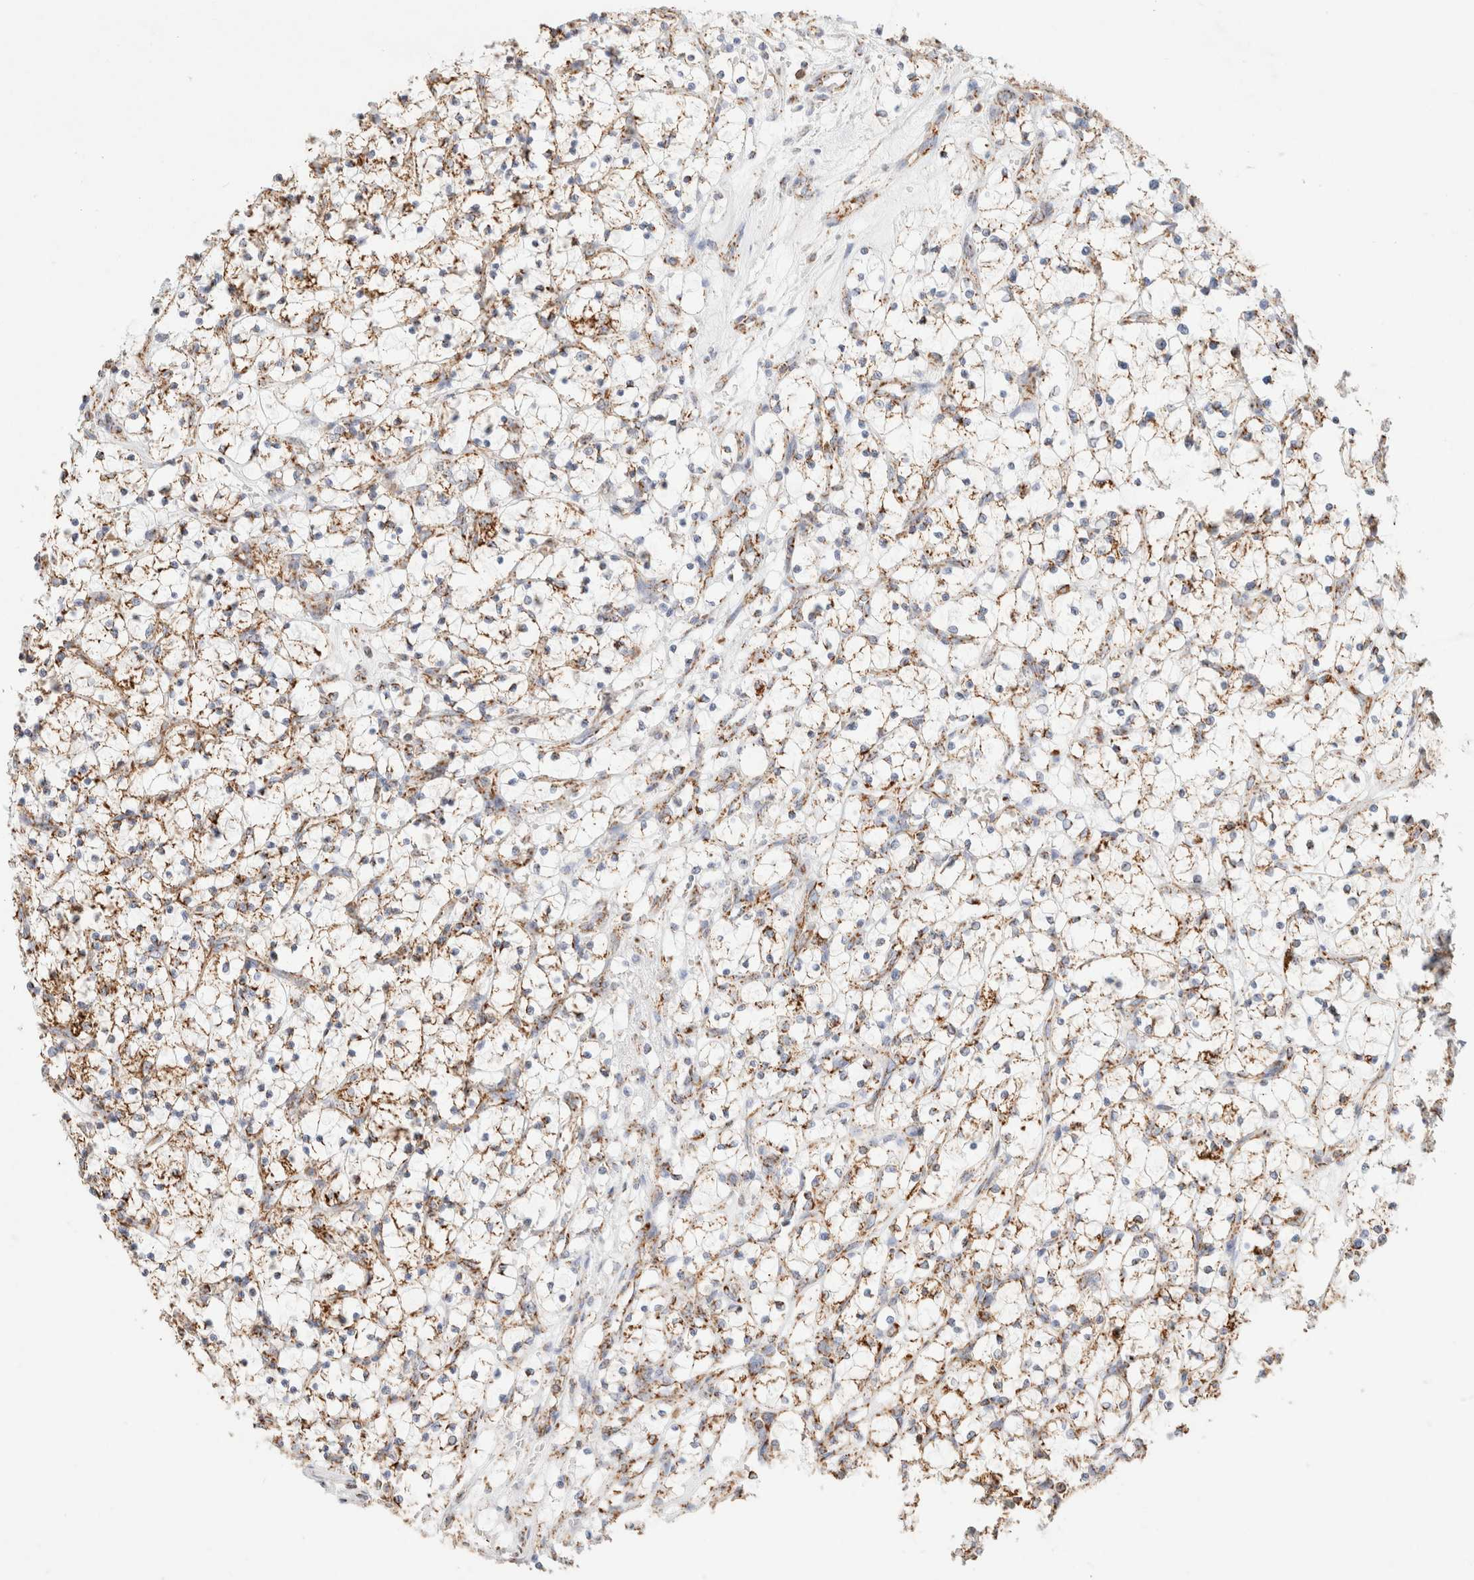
{"staining": {"intensity": "moderate", "quantity": ">75%", "location": "cytoplasmic/membranous"}, "tissue": "renal cancer", "cell_type": "Tumor cells", "image_type": "cancer", "snomed": [{"axis": "morphology", "description": "Adenocarcinoma, NOS"}, {"axis": "topography", "description": "Kidney"}], "caption": "Immunohistochemical staining of renal adenocarcinoma exhibits medium levels of moderate cytoplasmic/membranous protein staining in about >75% of tumor cells.", "gene": "PHB2", "patient": {"sex": "female", "age": 69}}